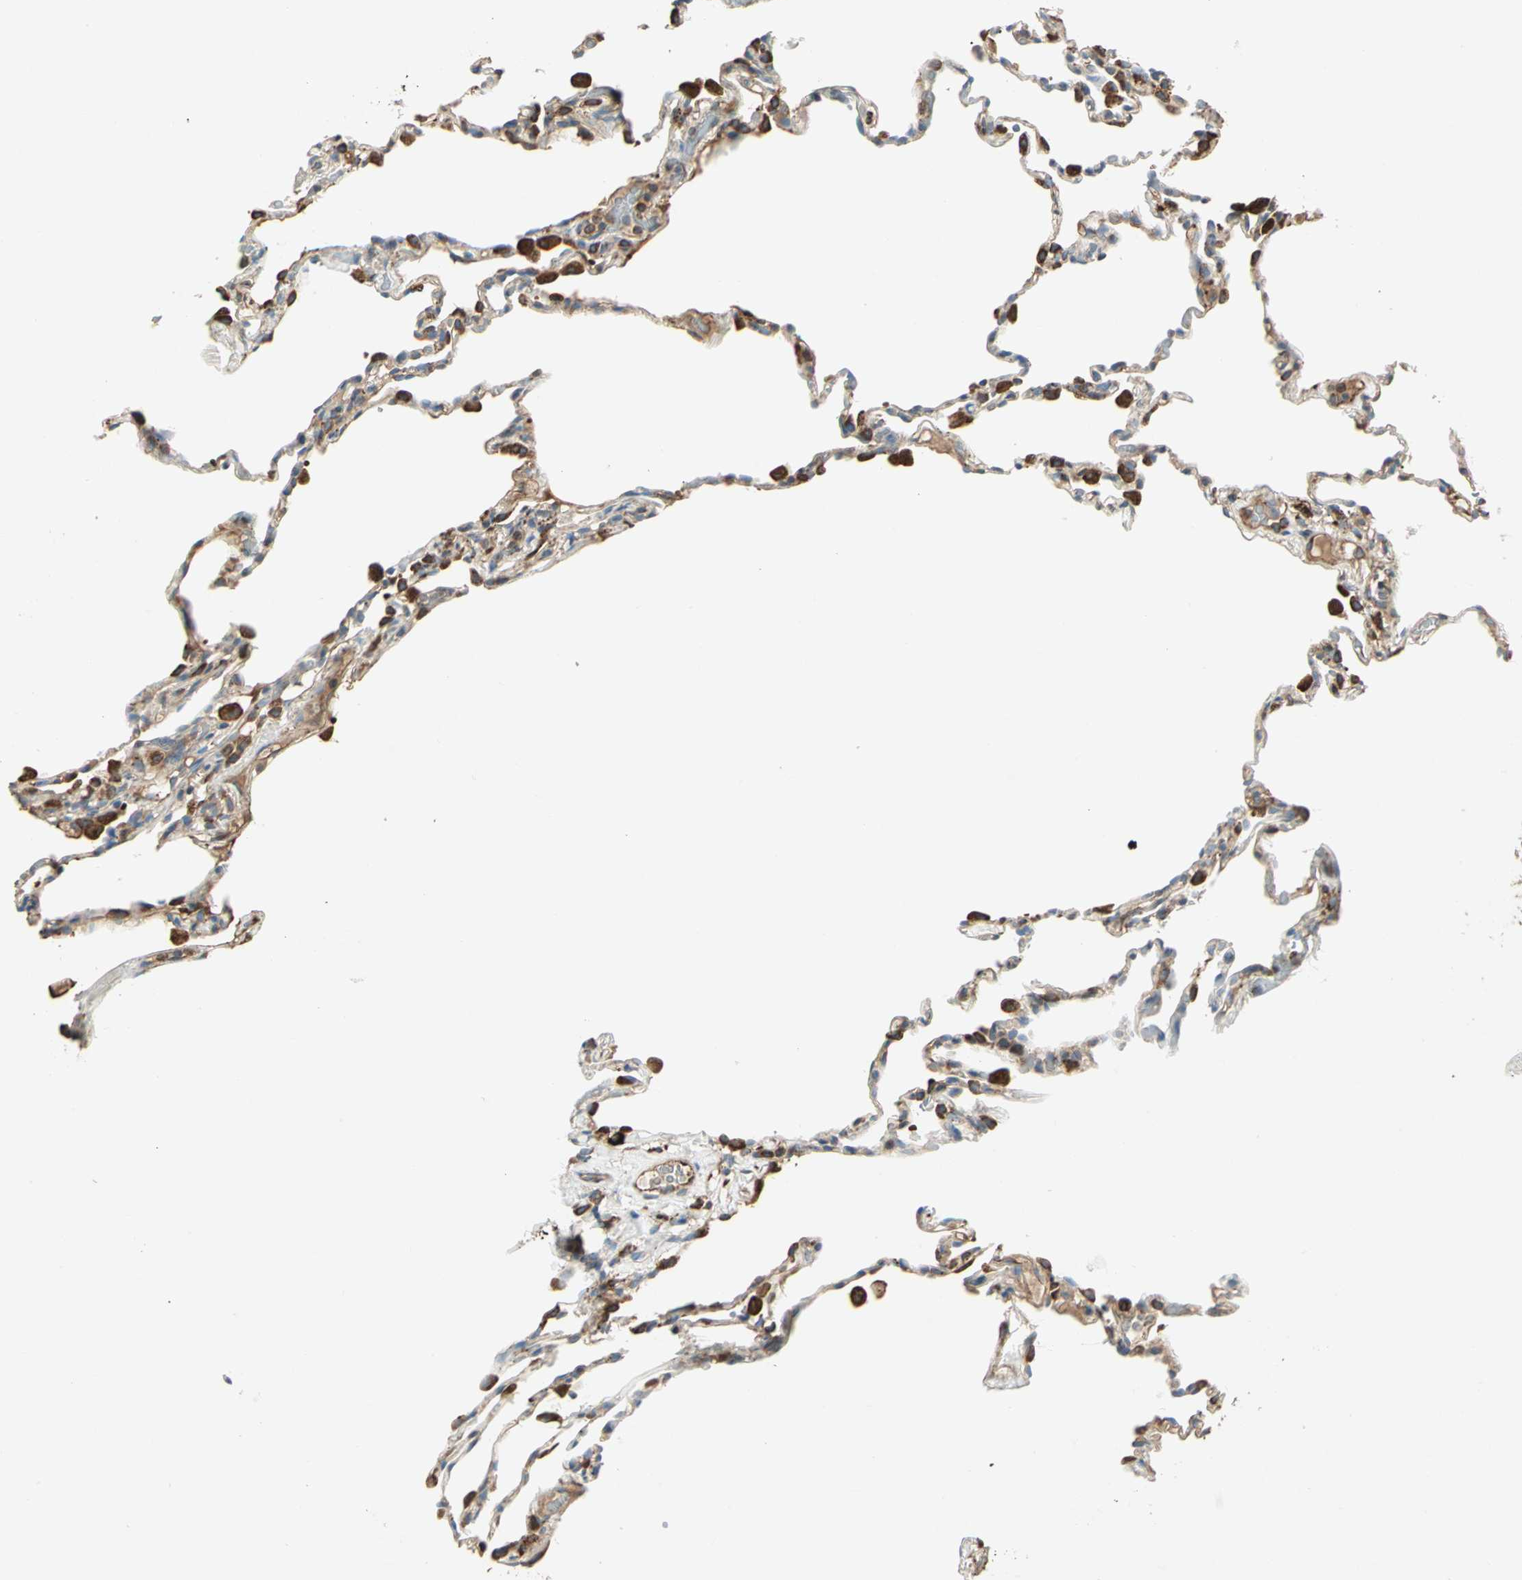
{"staining": {"intensity": "moderate", "quantity": "25%-75%", "location": "cytoplasmic/membranous"}, "tissue": "lung", "cell_type": "Alveolar cells", "image_type": "normal", "snomed": [{"axis": "morphology", "description": "Normal tissue, NOS"}, {"axis": "topography", "description": "Lung"}], "caption": "Alveolar cells demonstrate moderate cytoplasmic/membranous positivity in approximately 25%-75% of cells in unremarkable lung. Using DAB (brown) and hematoxylin (blue) stains, captured at high magnification using brightfield microscopy.", "gene": "PDIA4", "patient": {"sex": "male", "age": 59}}